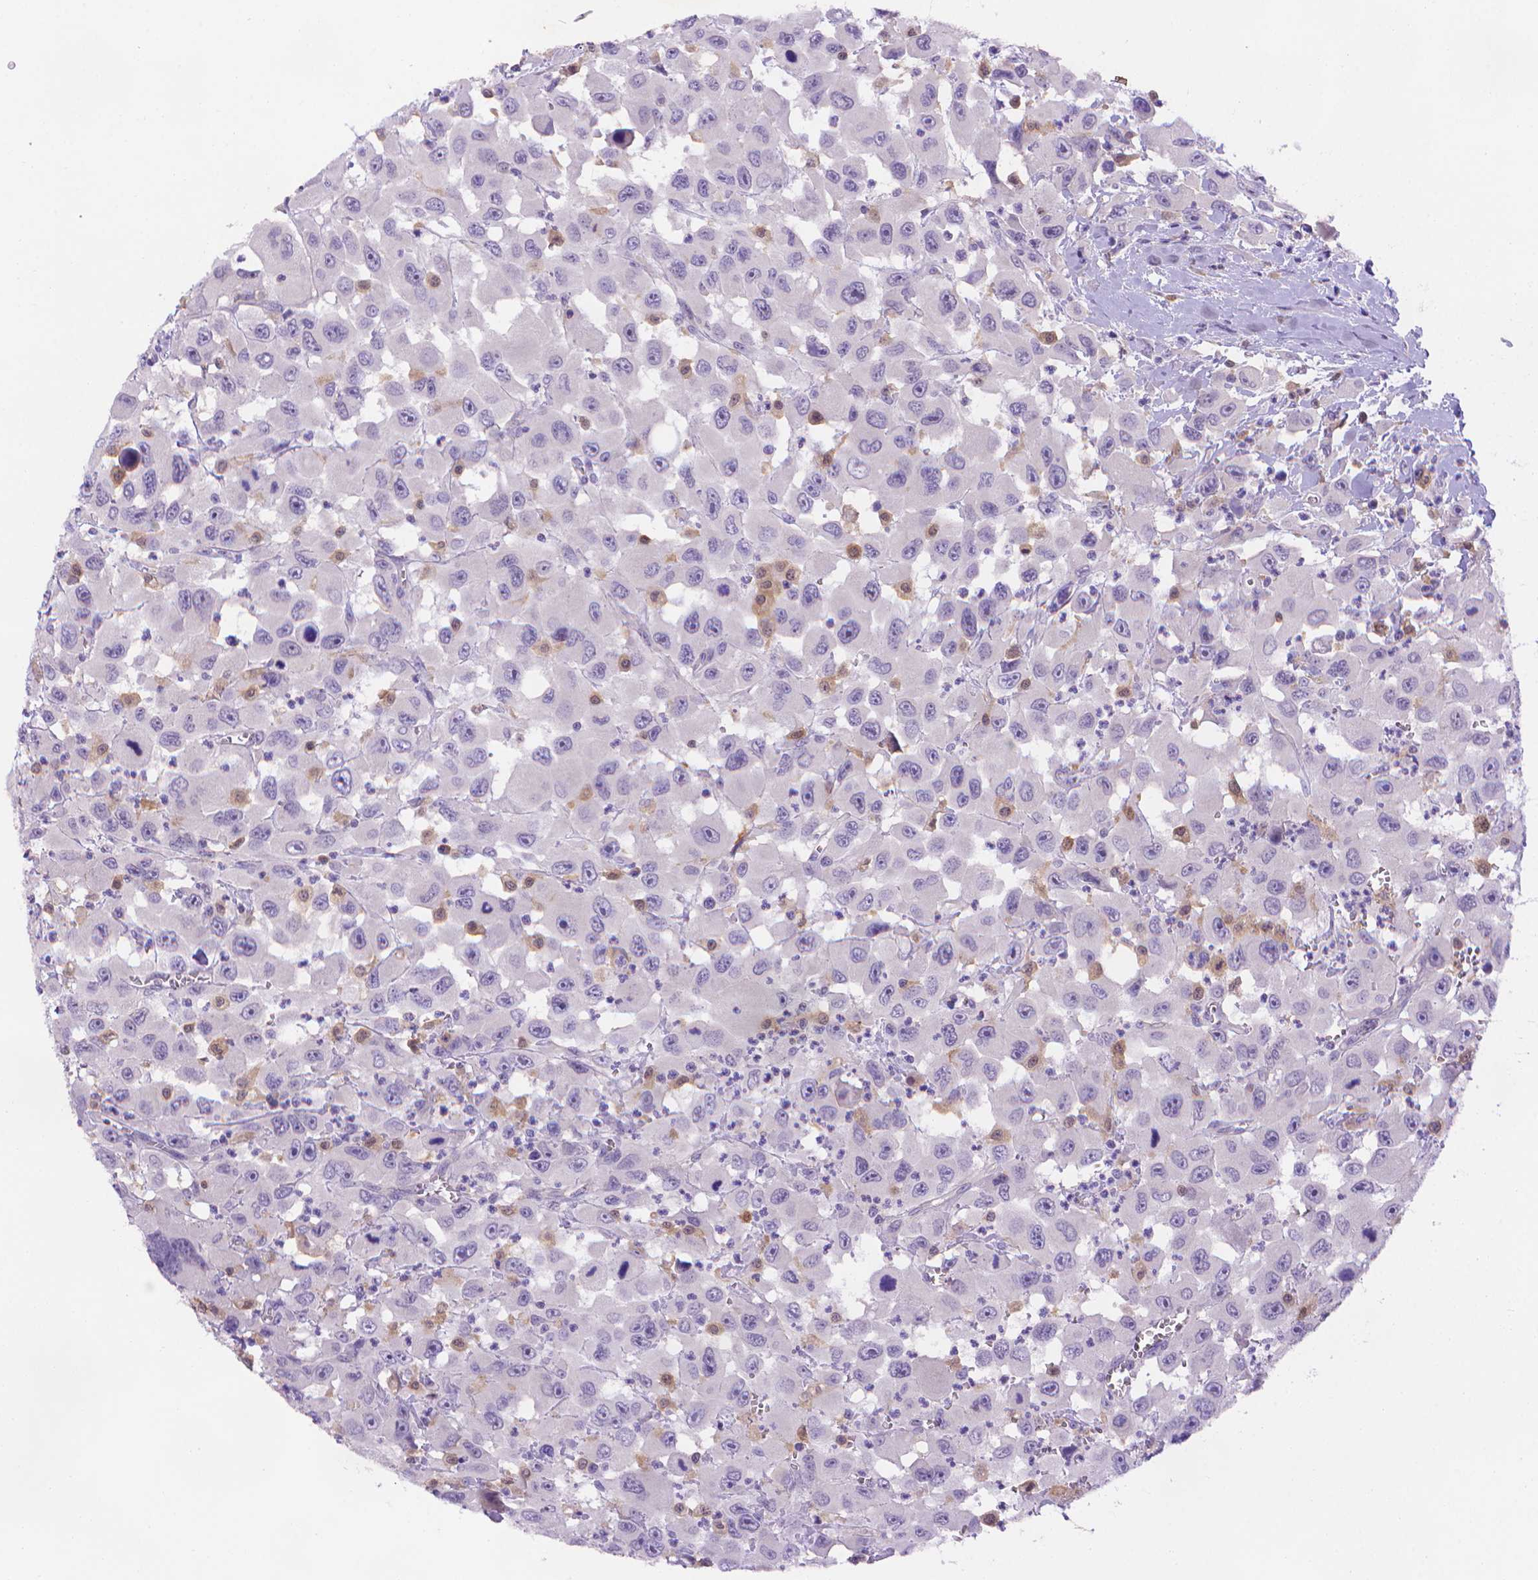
{"staining": {"intensity": "negative", "quantity": "none", "location": "none"}, "tissue": "head and neck cancer", "cell_type": "Tumor cells", "image_type": "cancer", "snomed": [{"axis": "morphology", "description": "Squamous cell carcinoma, NOS"}, {"axis": "morphology", "description": "Squamous cell carcinoma, metastatic, NOS"}, {"axis": "topography", "description": "Oral tissue"}, {"axis": "topography", "description": "Head-Neck"}], "caption": "A high-resolution image shows immunohistochemistry (IHC) staining of metastatic squamous cell carcinoma (head and neck), which displays no significant expression in tumor cells. (DAB immunohistochemistry with hematoxylin counter stain).", "gene": "FGD2", "patient": {"sex": "female", "age": 85}}